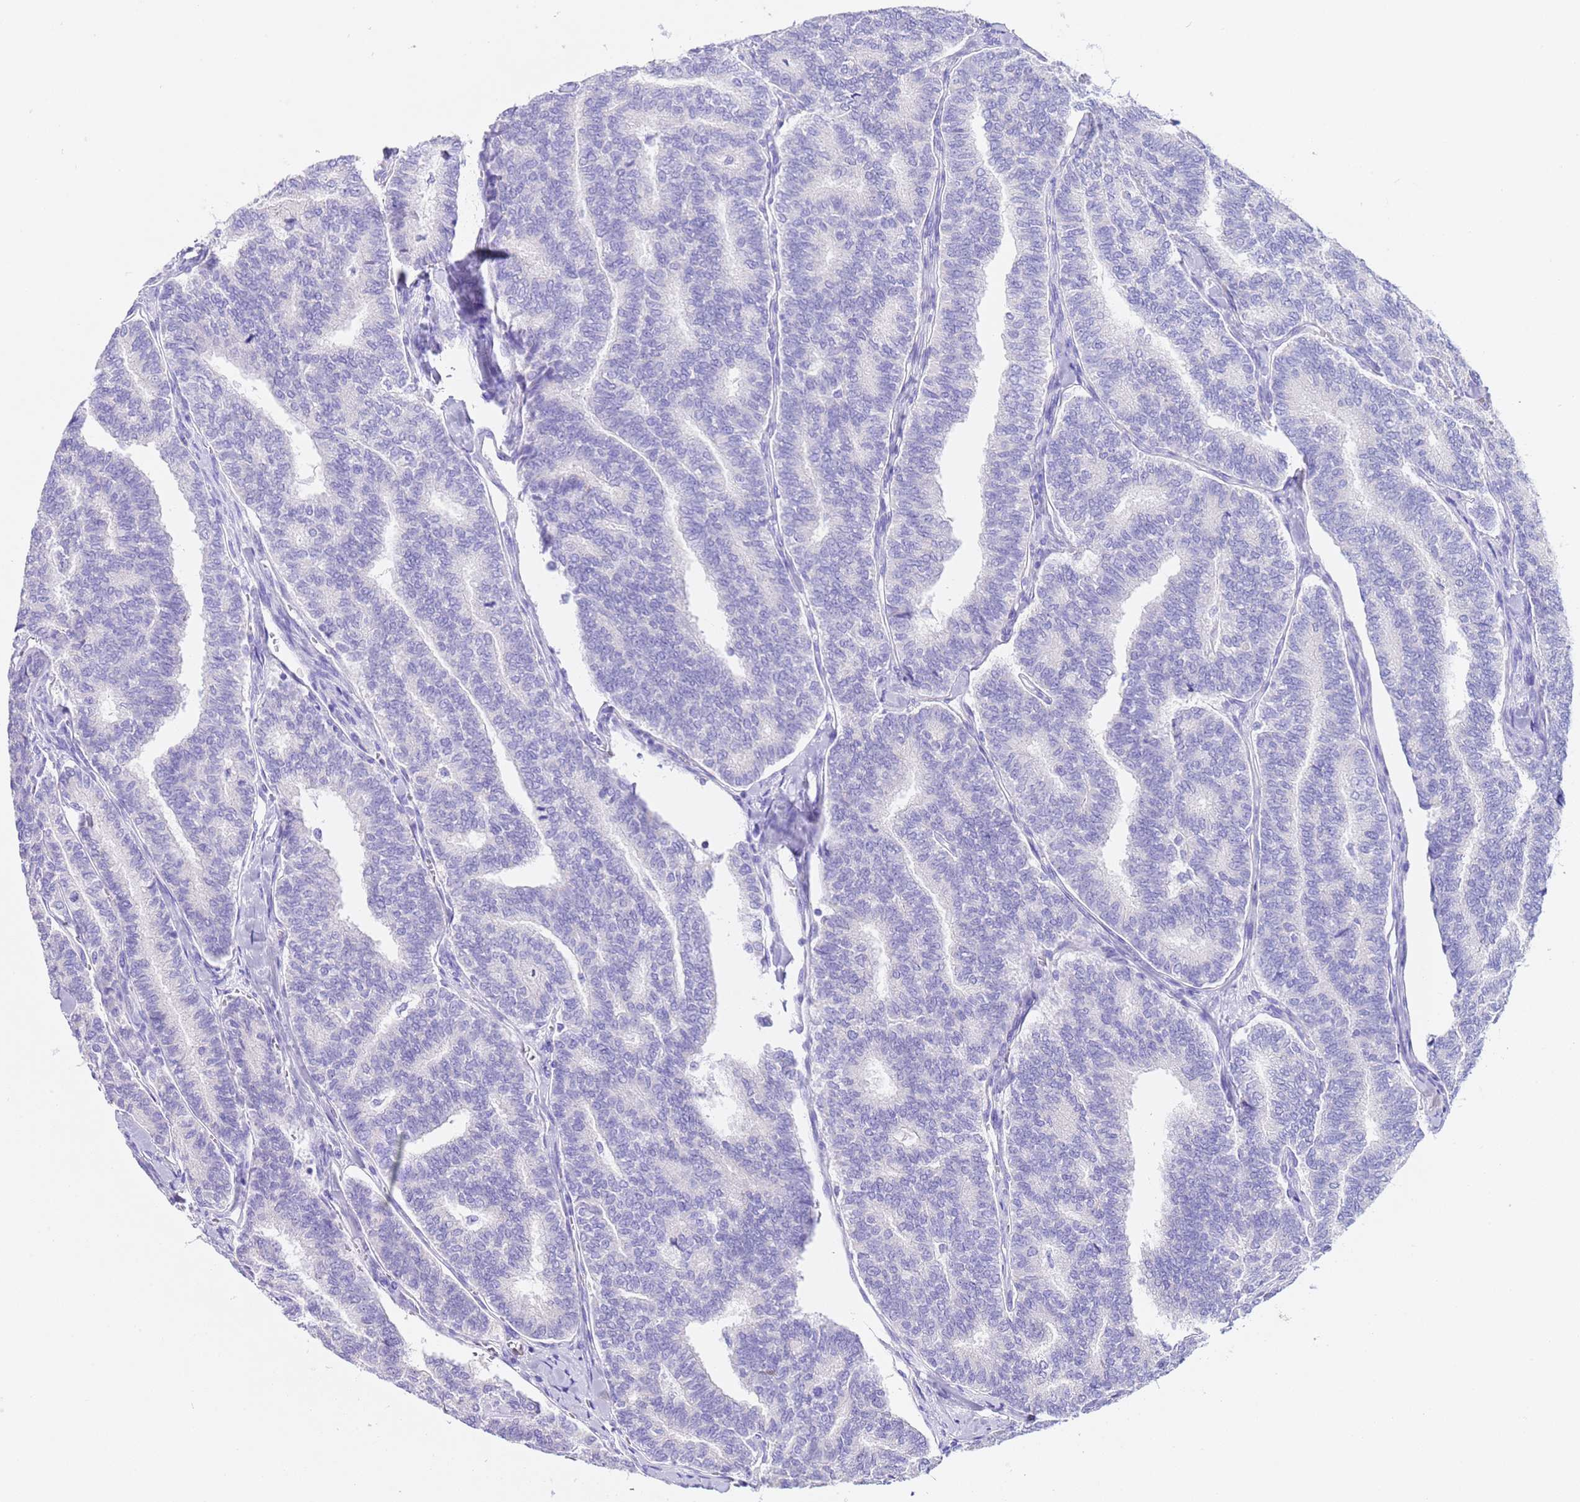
{"staining": {"intensity": "negative", "quantity": "none", "location": "none"}, "tissue": "thyroid cancer", "cell_type": "Tumor cells", "image_type": "cancer", "snomed": [{"axis": "morphology", "description": "Papillary adenocarcinoma, NOS"}, {"axis": "topography", "description": "Thyroid gland"}], "caption": "Immunohistochemistry histopathology image of thyroid cancer stained for a protein (brown), which displays no positivity in tumor cells. Nuclei are stained in blue.", "gene": "CPB1", "patient": {"sex": "female", "age": 35}}